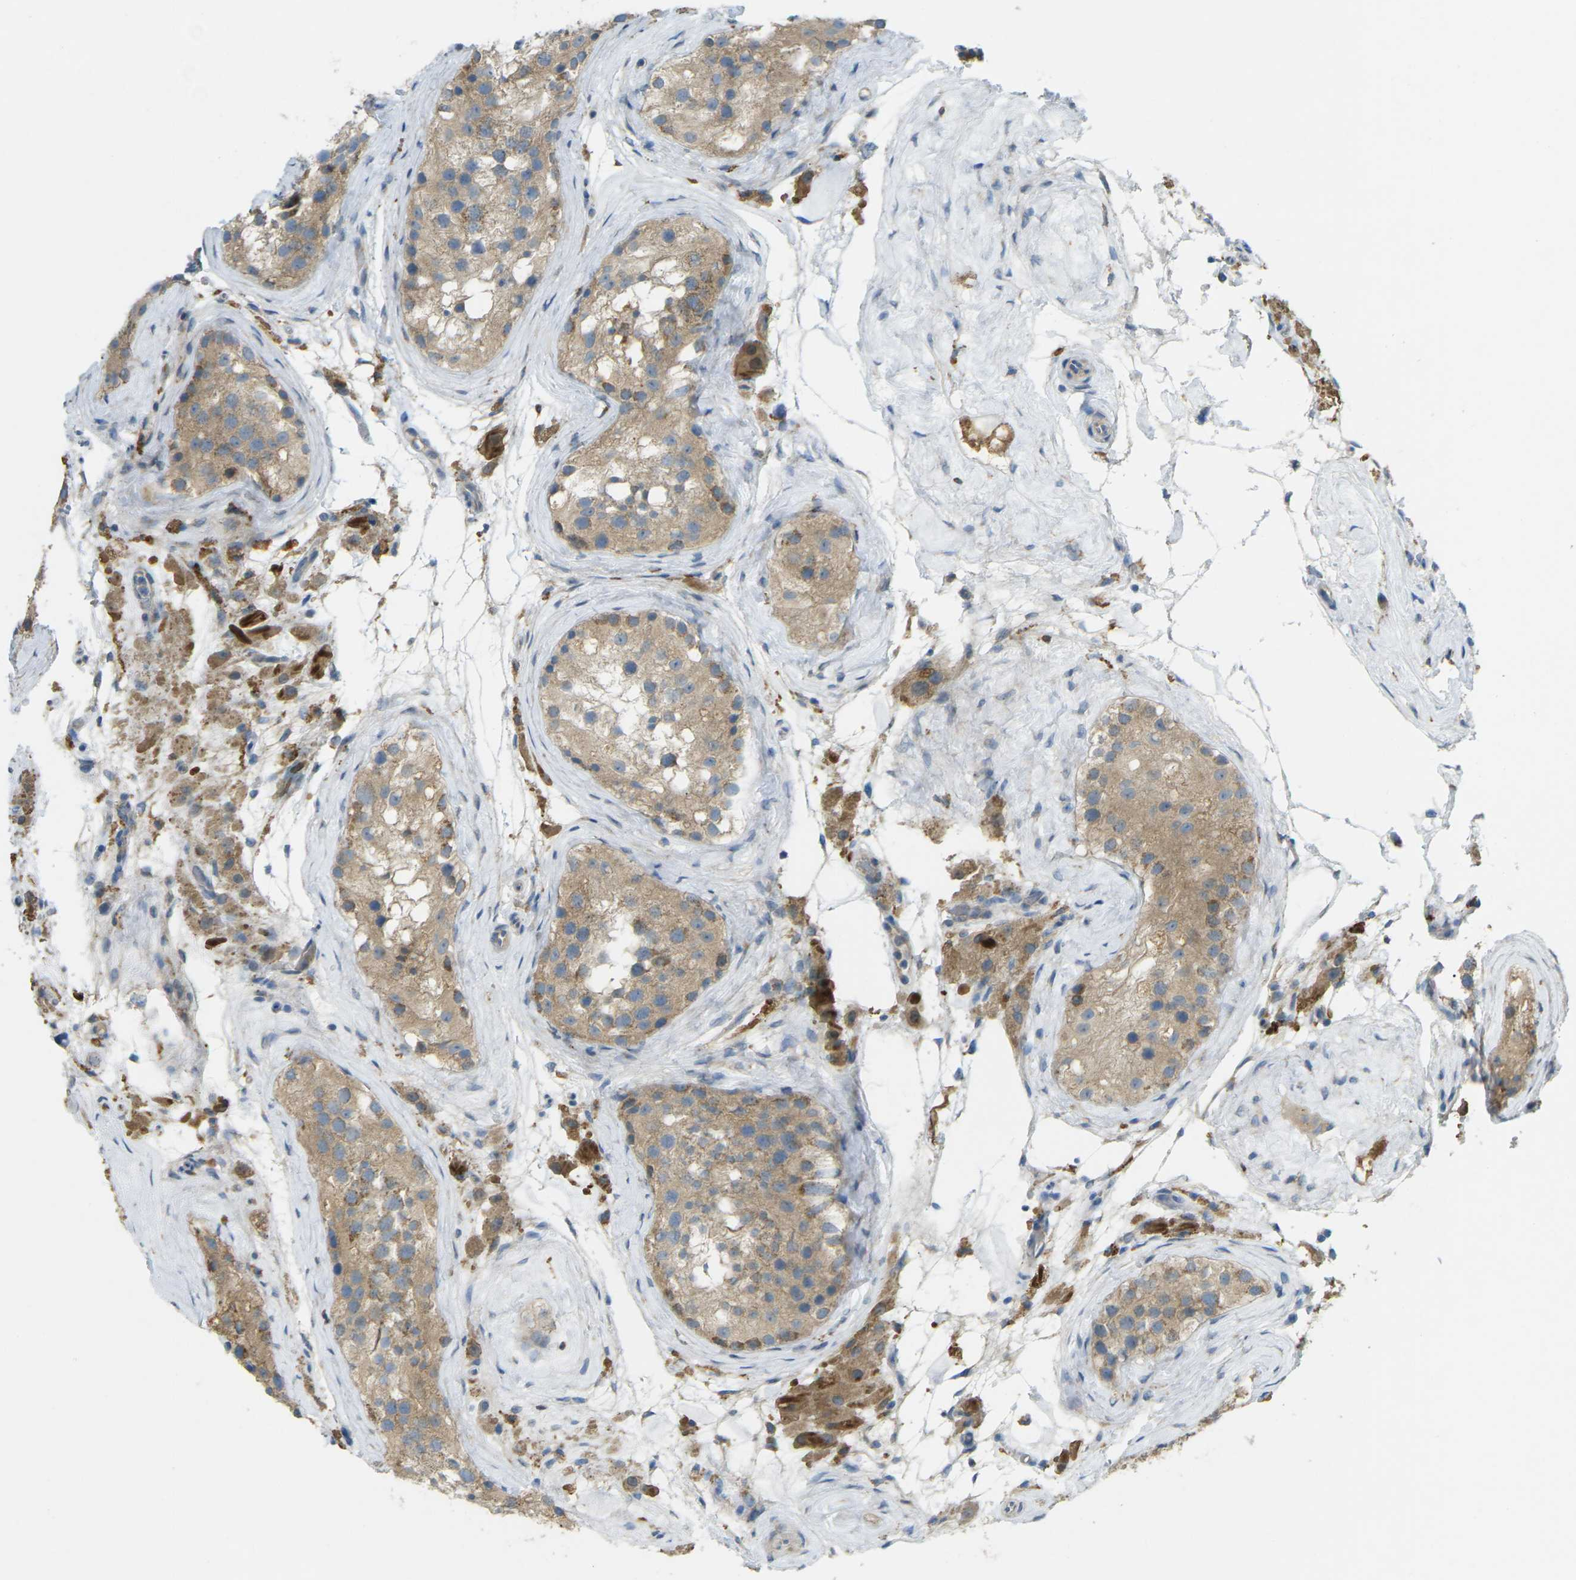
{"staining": {"intensity": "weak", "quantity": "25%-75%", "location": "cytoplasmic/membranous"}, "tissue": "testis", "cell_type": "Cells in seminiferous ducts", "image_type": "normal", "snomed": [{"axis": "morphology", "description": "Normal tissue, NOS"}, {"axis": "morphology", "description": "Seminoma, NOS"}, {"axis": "topography", "description": "Testis"}], "caption": "Immunohistochemistry (IHC) staining of benign testis, which demonstrates low levels of weak cytoplasmic/membranous positivity in approximately 25%-75% of cells in seminiferous ducts indicating weak cytoplasmic/membranous protein expression. The staining was performed using DAB (3,3'-diaminobenzidine) (brown) for protein detection and nuclei were counterstained in hematoxylin (blue).", "gene": "MYLK4", "patient": {"sex": "male", "age": 71}}